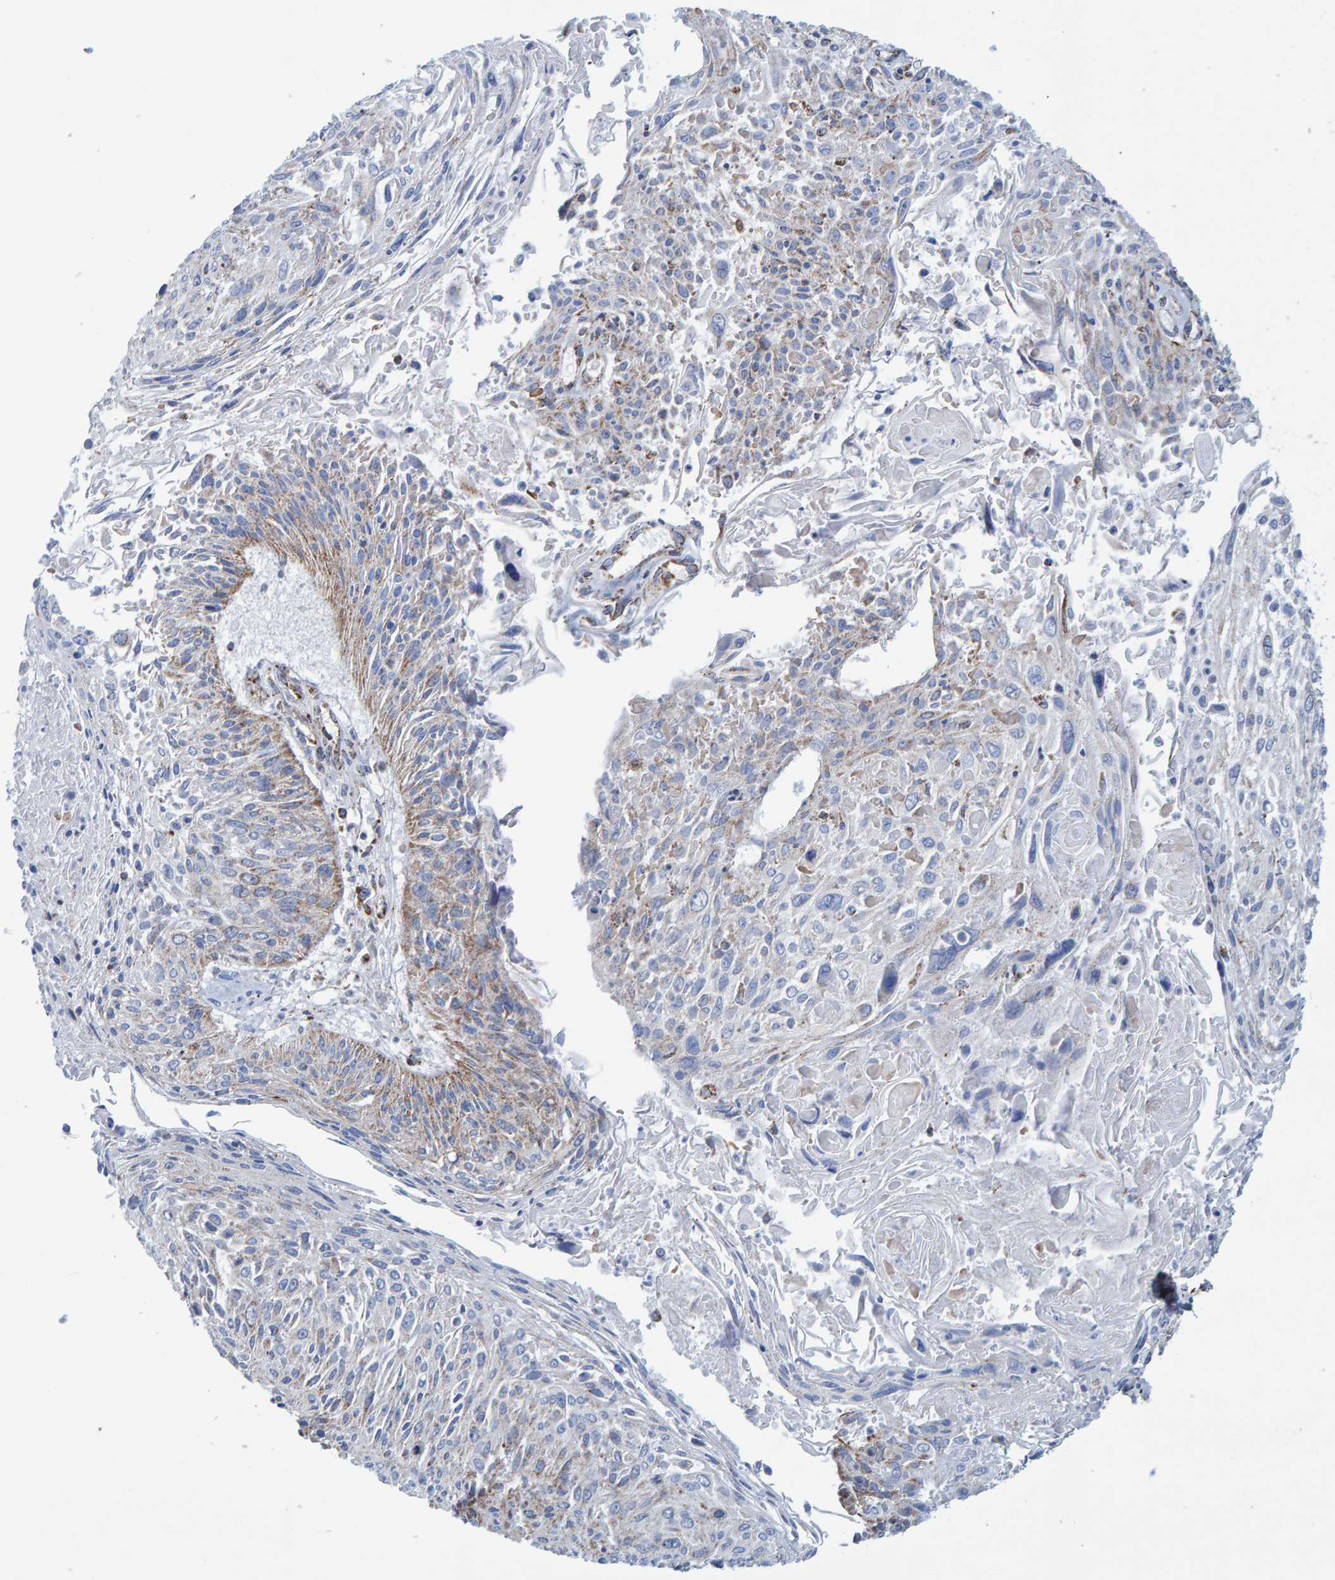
{"staining": {"intensity": "weak", "quantity": "<25%", "location": "cytoplasmic/membranous"}, "tissue": "cervical cancer", "cell_type": "Tumor cells", "image_type": "cancer", "snomed": [{"axis": "morphology", "description": "Squamous cell carcinoma, NOS"}, {"axis": "topography", "description": "Cervix"}], "caption": "The micrograph reveals no significant positivity in tumor cells of cervical cancer. (Stains: DAB (3,3'-diaminobenzidine) immunohistochemistry (IHC) with hematoxylin counter stain, Microscopy: brightfield microscopy at high magnification).", "gene": "ENSG00000262660", "patient": {"sex": "female", "age": 51}}